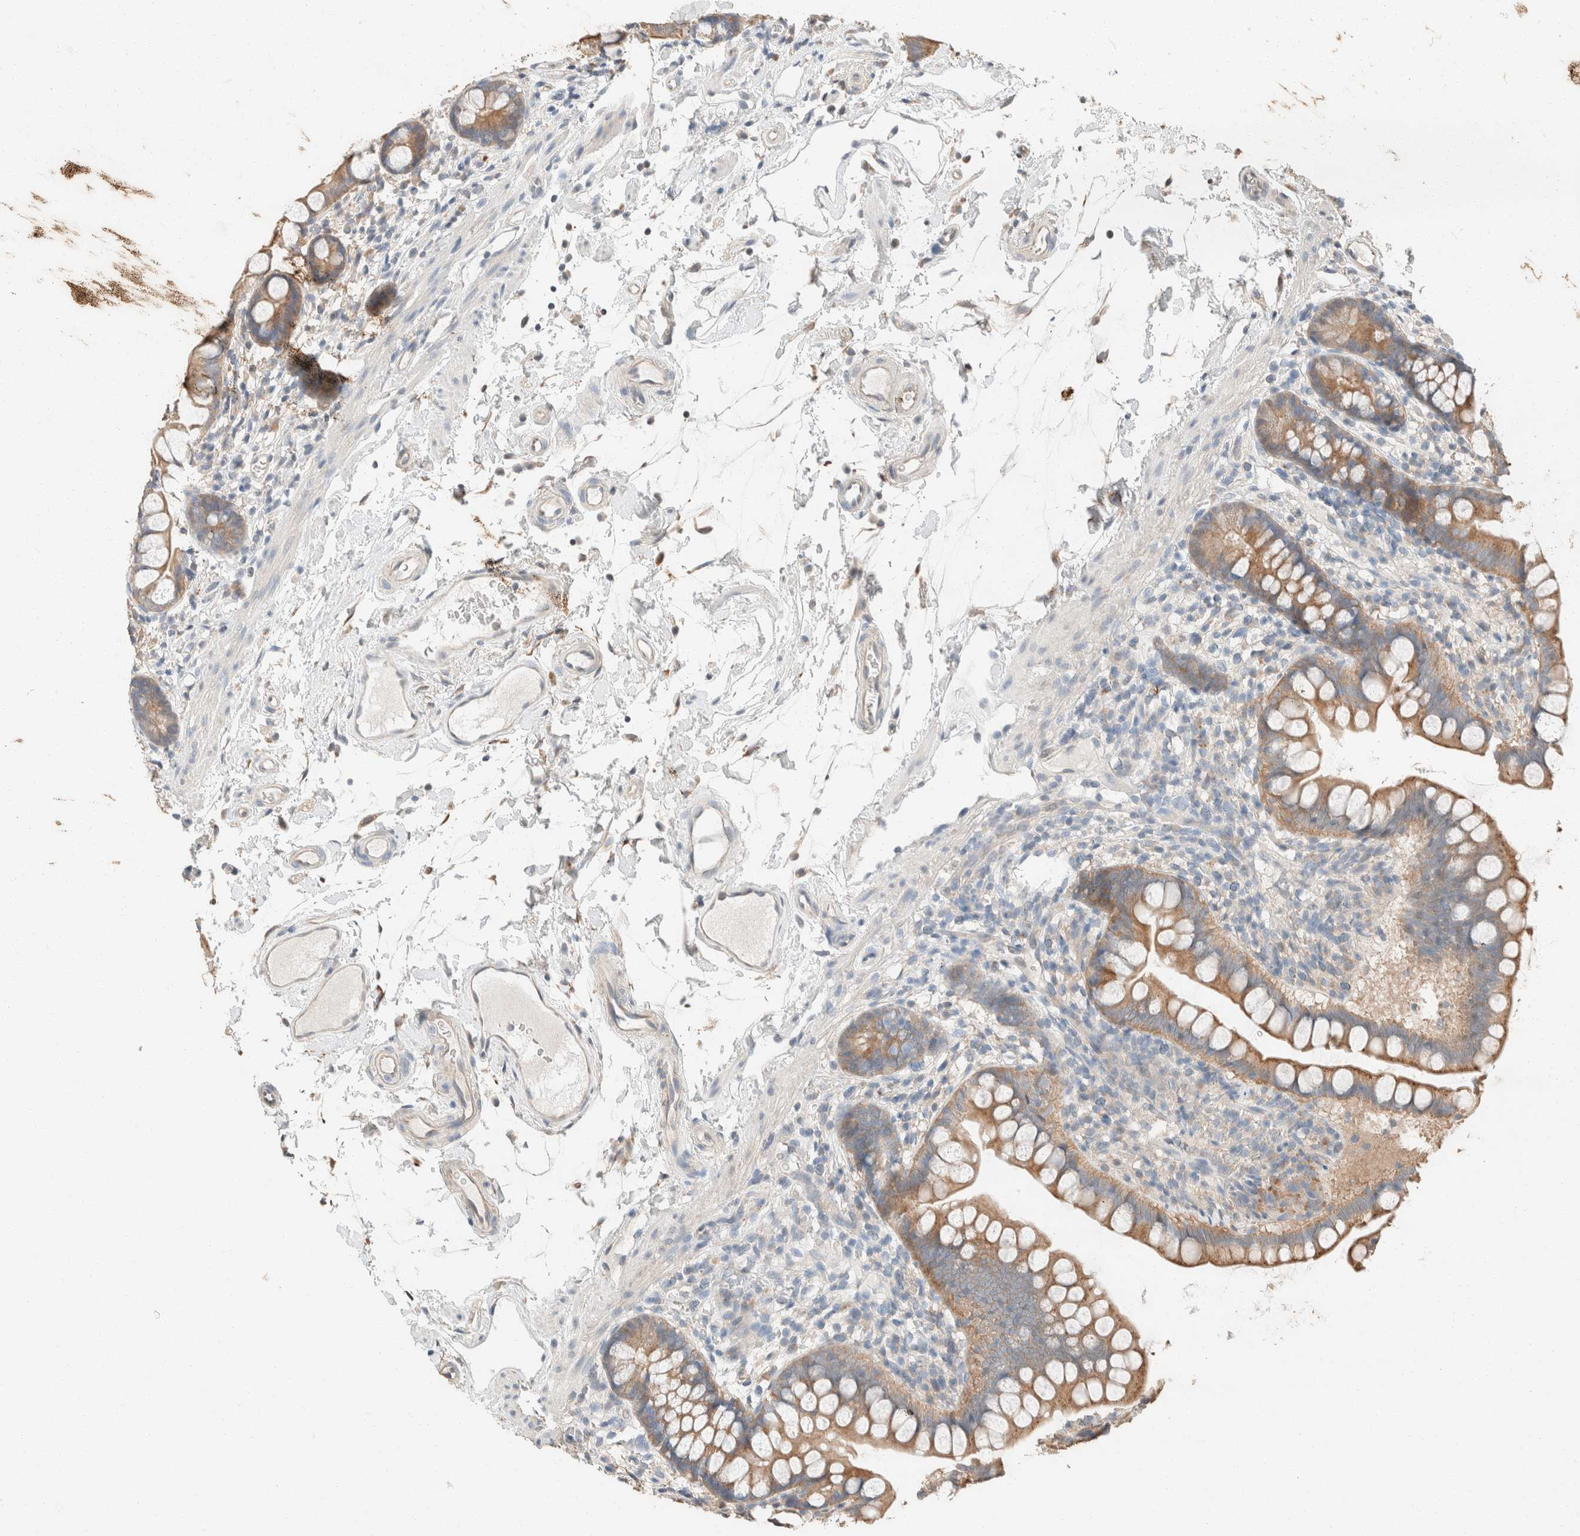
{"staining": {"intensity": "moderate", "quantity": ">75%", "location": "cytoplasmic/membranous"}, "tissue": "small intestine", "cell_type": "Glandular cells", "image_type": "normal", "snomed": [{"axis": "morphology", "description": "Normal tissue, NOS"}, {"axis": "topography", "description": "Small intestine"}], "caption": "This is an image of immunohistochemistry (IHC) staining of normal small intestine, which shows moderate positivity in the cytoplasmic/membranous of glandular cells.", "gene": "TUBD1", "patient": {"sex": "female", "age": 84}}